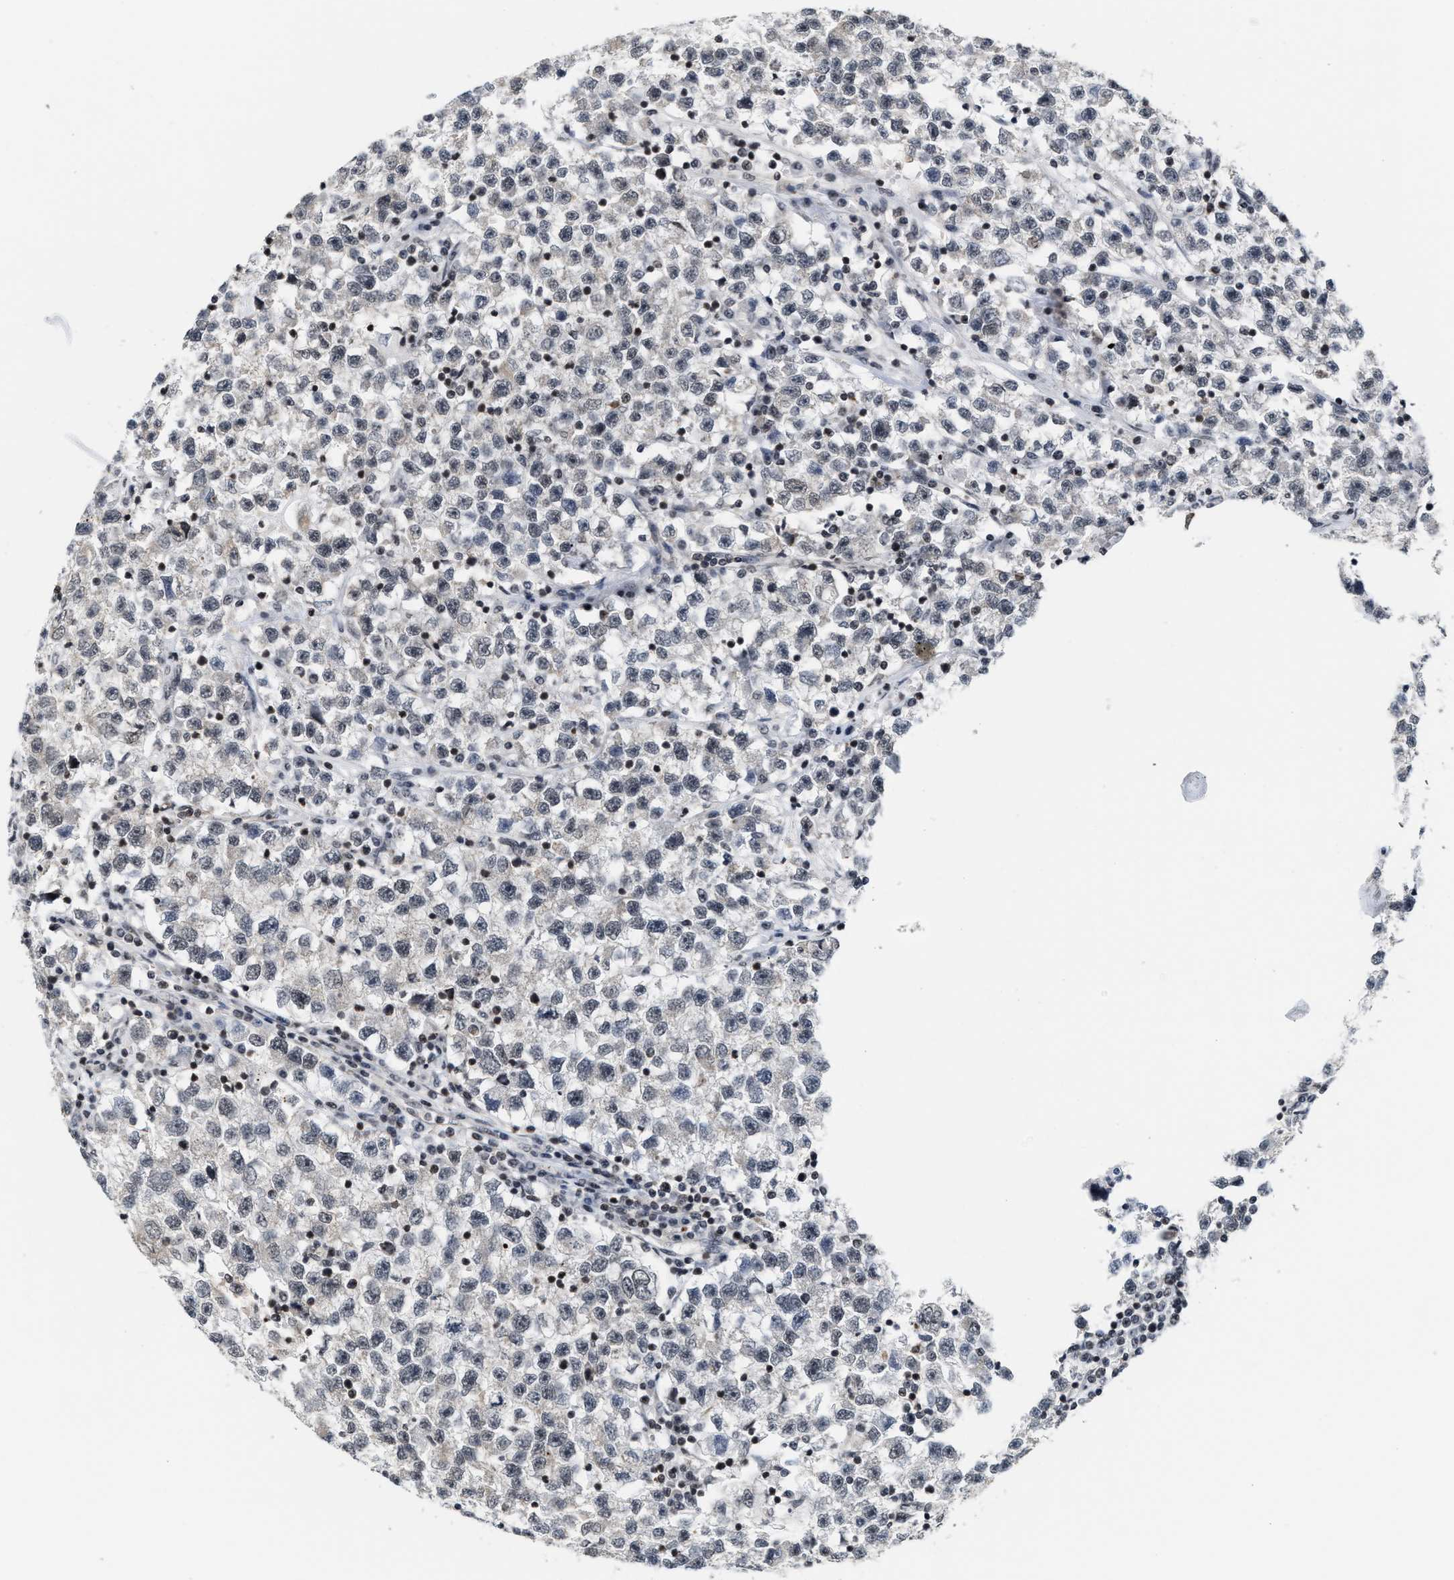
{"staining": {"intensity": "negative", "quantity": "none", "location": "none"}, "tissue": "testis cancer", "cell_type": "Tumor cells", "image_type": "cancer", "snomed": [{"axis": "morphology", "description": "Seminoma, NOS"}, {"axis": "topography", "description": "Testis"}], "caption": "Testis cancer (seminoma) was stained to show a protein in brown. There is no significant staining in tumor cells. (DAB IHC visualized using brightfield microscopy, high magnification).", "gene": "ANKRD6", "patient": {"sex": "male", "age": 22}}